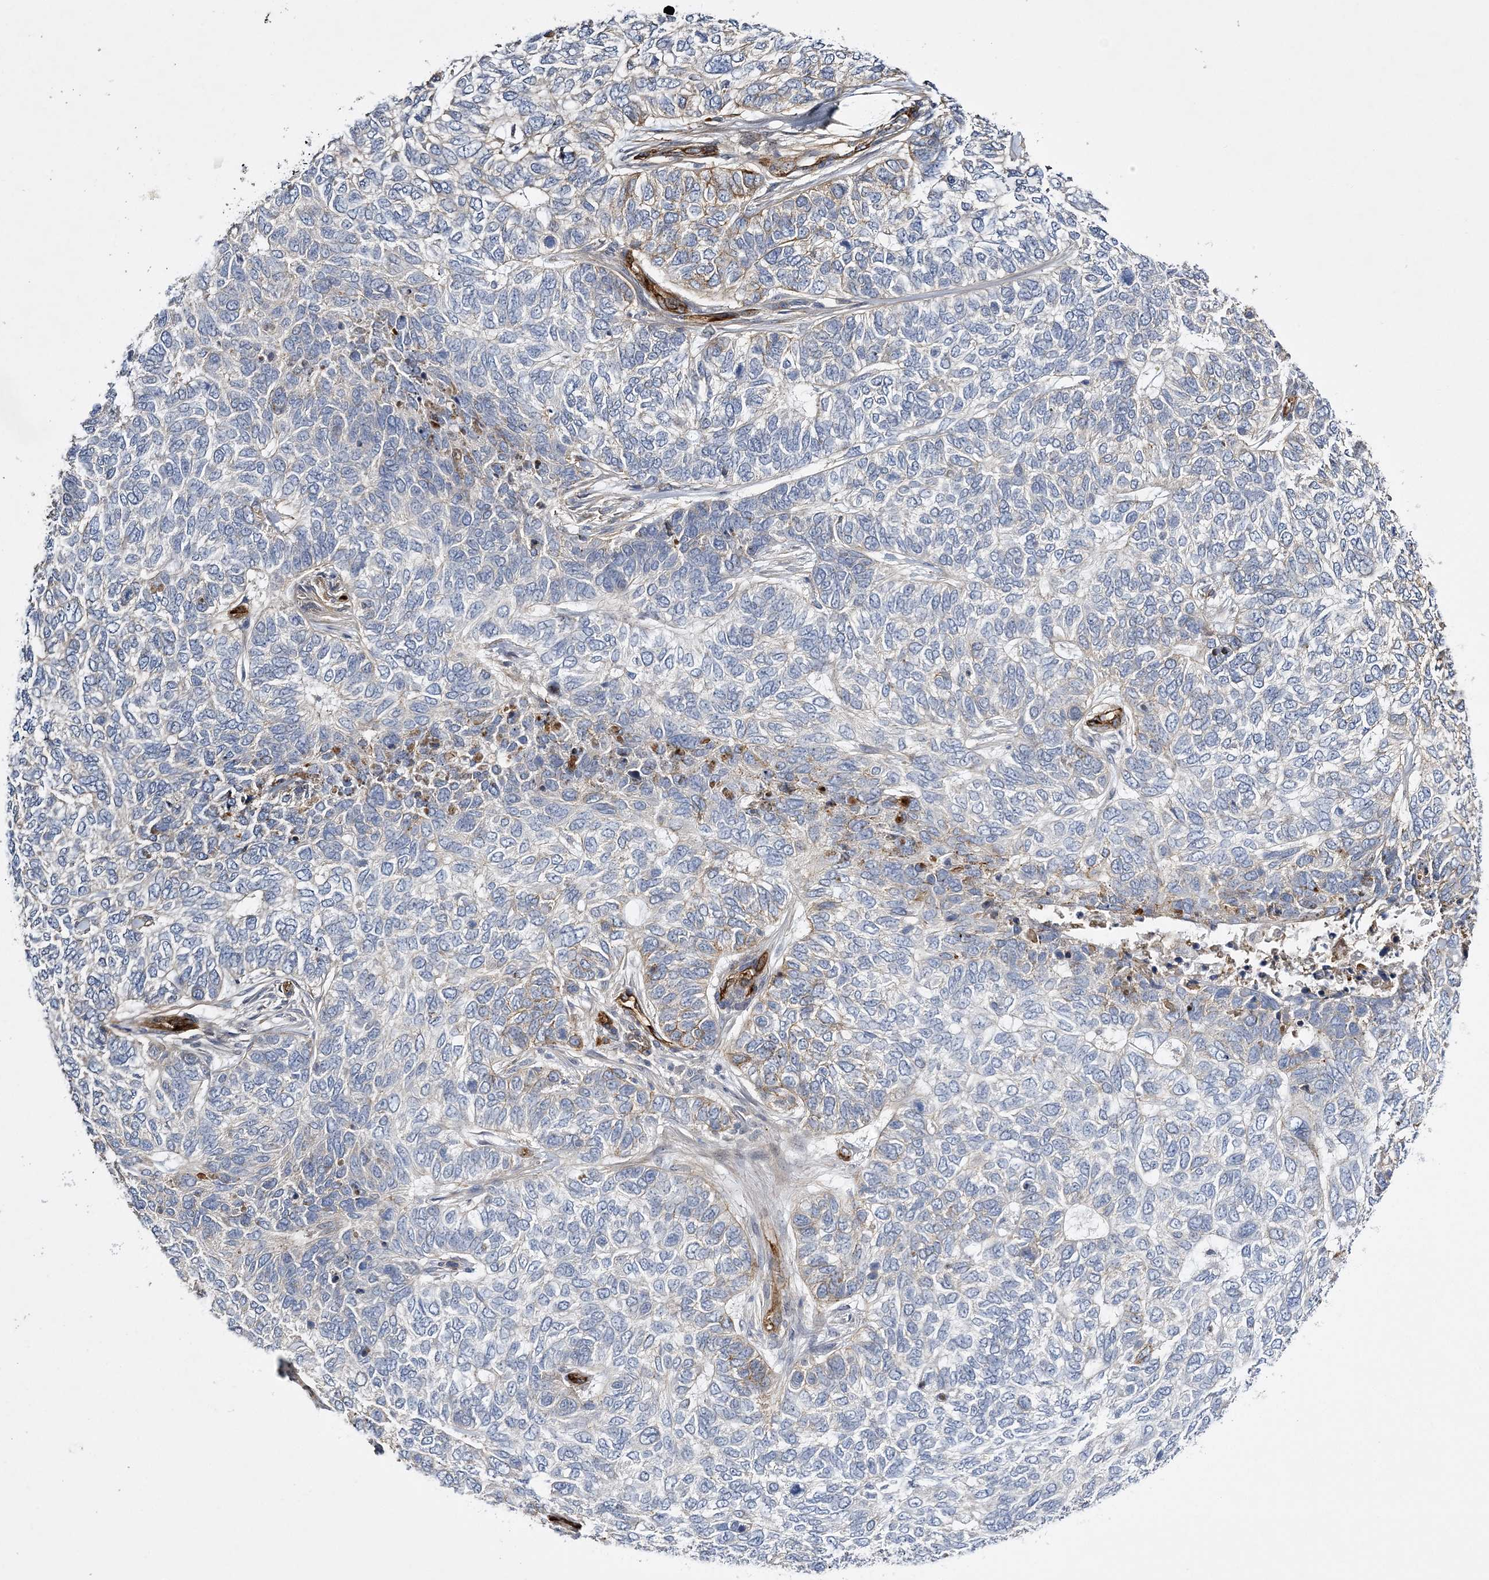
{"staining": {"intensity": "weak", "quantity": "<25%", "location": "cytoplasmic/membranous"}, "tissue": "skin cancer", "cell_type": "Tumor cells", "image_type": "cancer", "snomed": [{"axis": "morphology", "description": "Basal cell carcinoma"}, {"axis": "topography", "description": "Skin"}], "caption": "Immunohistochemical staining of skin cancer reveals no significant staining in tumor cells.", "gene": "CALN1", "patient": {"sex": "female", "age": 65}}